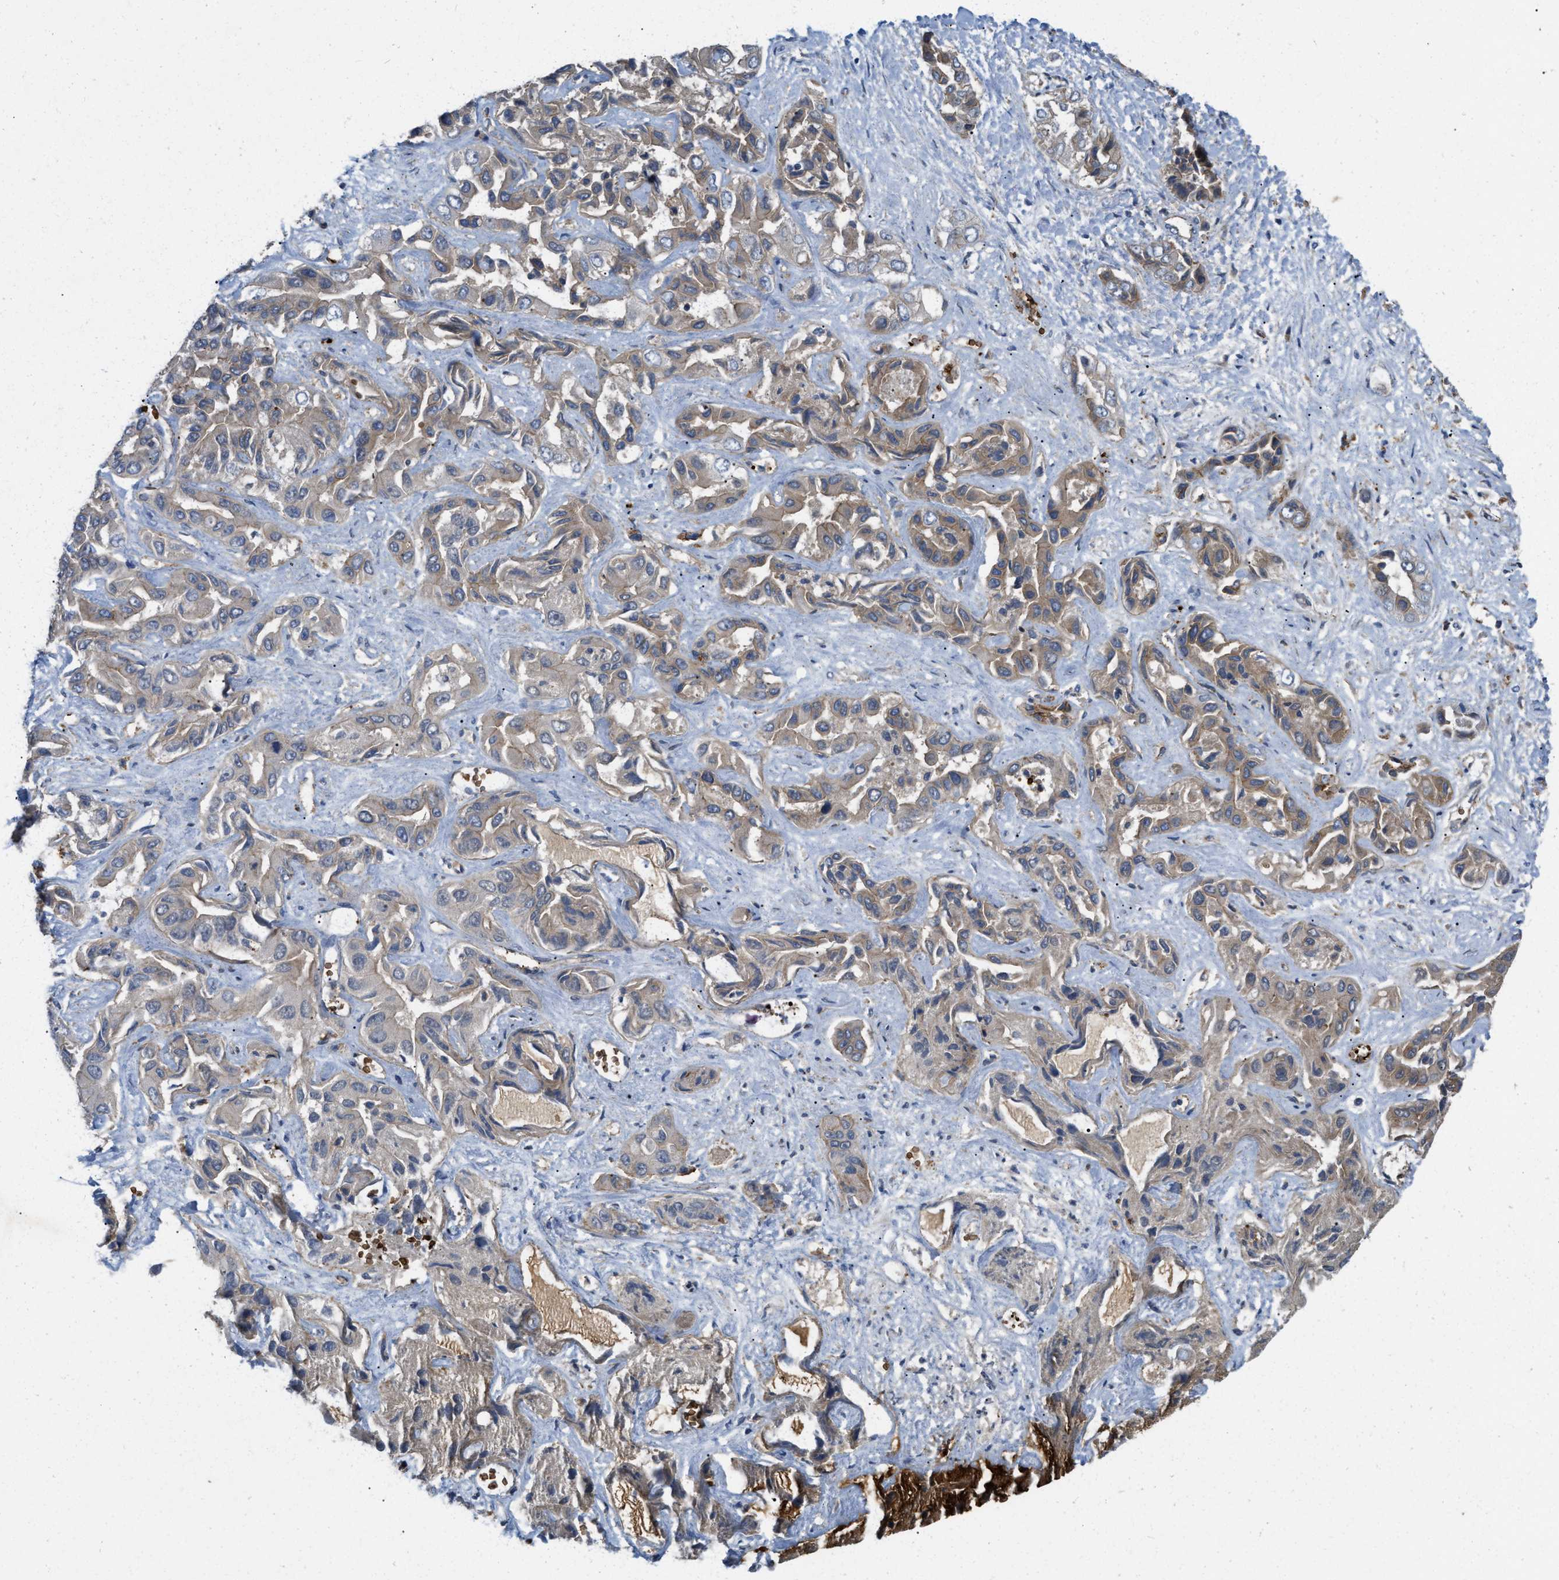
{"staining": {"intensity": "weak", "quantity": "25%-75%", "location": "cytoplasmic/membranous"}, "tissue": "liver cancer", "cell_type": "Tumor cells", "image_type": "cancer", "snomed": [{"axis": "morphology", "description": "Cholangiocarcinoma"}, {"axis": "topography", "description": "Liver"}], "caption": "A brown stain labels weak cytoplasmic/membranous positivity of a protein in human liver cholangiocarcinoma tumor cells. The staining was performed using DAB, with brown indicating positive protein expression. Nuclei are stained blue with hematoxylin.", "gene": "ERC1", "patient": {"sex": "female", "age": 52}}